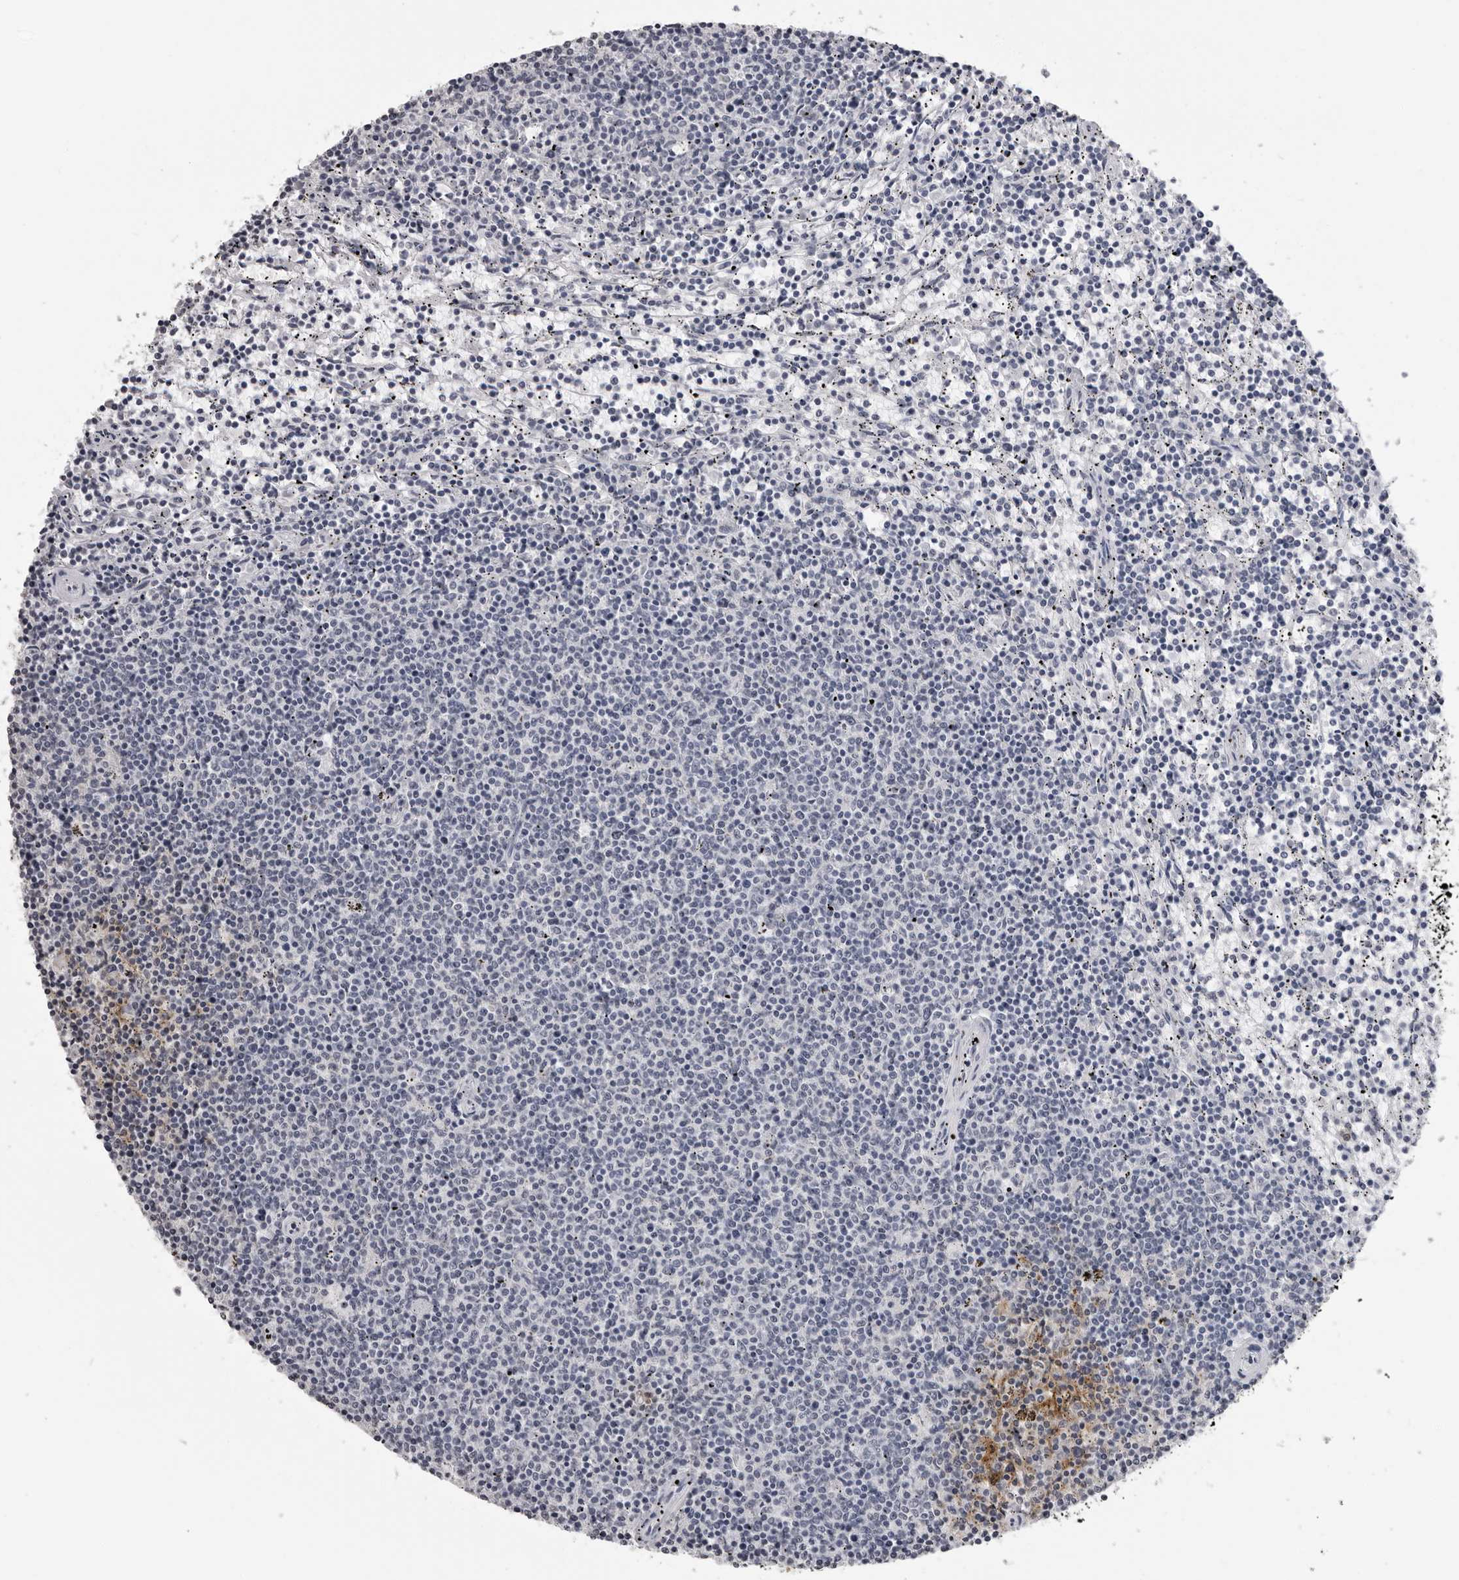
{"staining": {"intensity": "negative", "quantity": "none", "location": "none"}, "tissue": "lymphoma", "cell_type": "Tumor cells", "image_type": "cancer", "snomed": [{"axis": "morphology", "description": "Malignant lymphoma, non-Hodgkin's type, Low grade"}, {"axis": "topography", "description": "Spleen"}], "caption": "Immunohistochemical staining of human malignant lymphoma, non-Hodgkin's type (low-grade) demonstrates no significant expression in tumor cells.", "gene": "HEPACAM", "patient": {"sex": "female", "age": 50}}